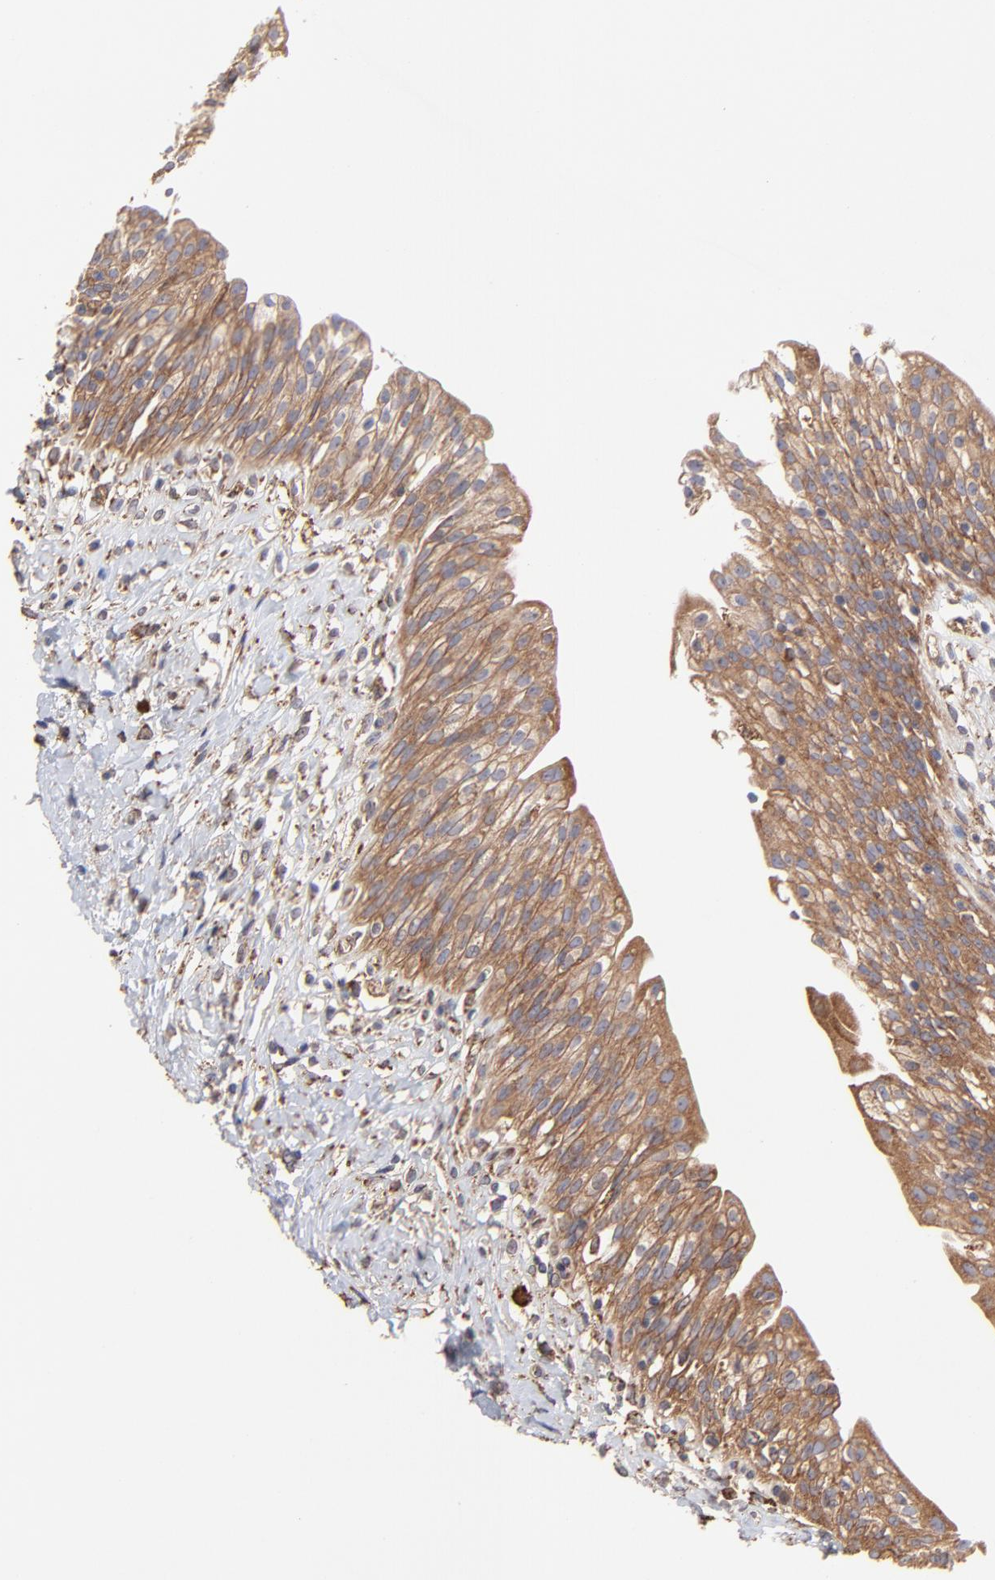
{"staining": {"intensity": "strong", "quantity": ">75%", "location": "cytoplasmic/membranous"}, "tissue": "urinary bladder", "cell_type": "Urothelial cells", "image_type": "normal", "snomed": [{"axis": "morphology", "description": "Normal tissue, NOS"}, {"axis": "topography", "description": "Urinary bladder"}], "caption": "Benign urinary bladder exhibits strong cytoplasmic/membranous expression in approximately >75% of urothelial cells.", "gene": "PFKM", "patient": {"sex": "female", "age": 80}}